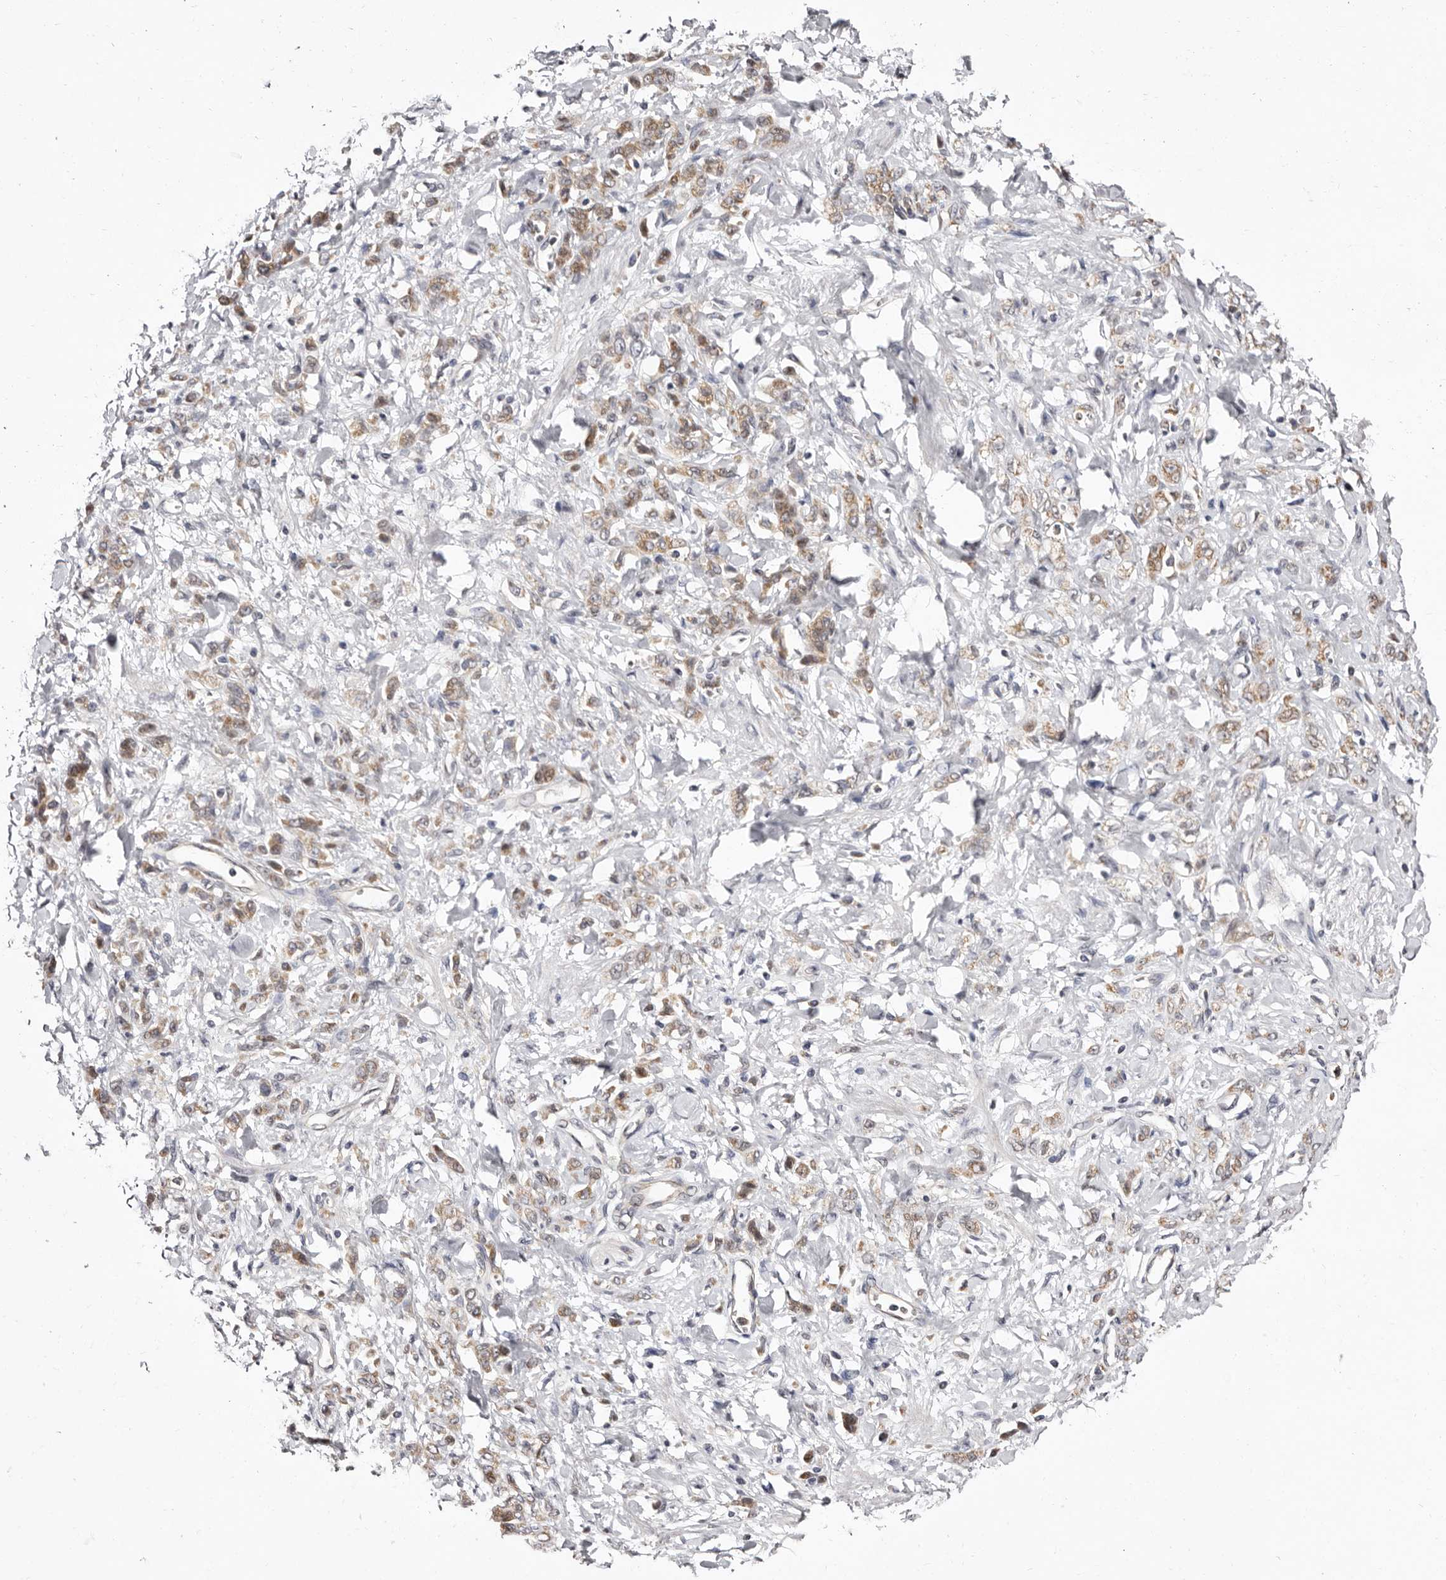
{"staining": {"intensity": "weak", "quantity": ">75%", "location": "cytoplasmic/membranous"}, "tissue": "stomach cancer", "cell_type": "Tumor cells", "image_type": "cancer", "snomed": [{"axis": "morphology", "description": "Normal tissue, NOS"}, {"axis": "morphology", "description": "Adenocarcinoma, NOS"}, {"axis": "topography", "description": "Stomach"}], "caption": "A photomicrograph of human adenocarcinoma (stomach) stained for a protein displays weak cytoplasmic/membranous brown staining in tumor cells. (brown staining indicates protein expression, while blue staining denotes nuclei).", "gene": "GLRX3", "patient": {"sex": "male", "age": 82}}